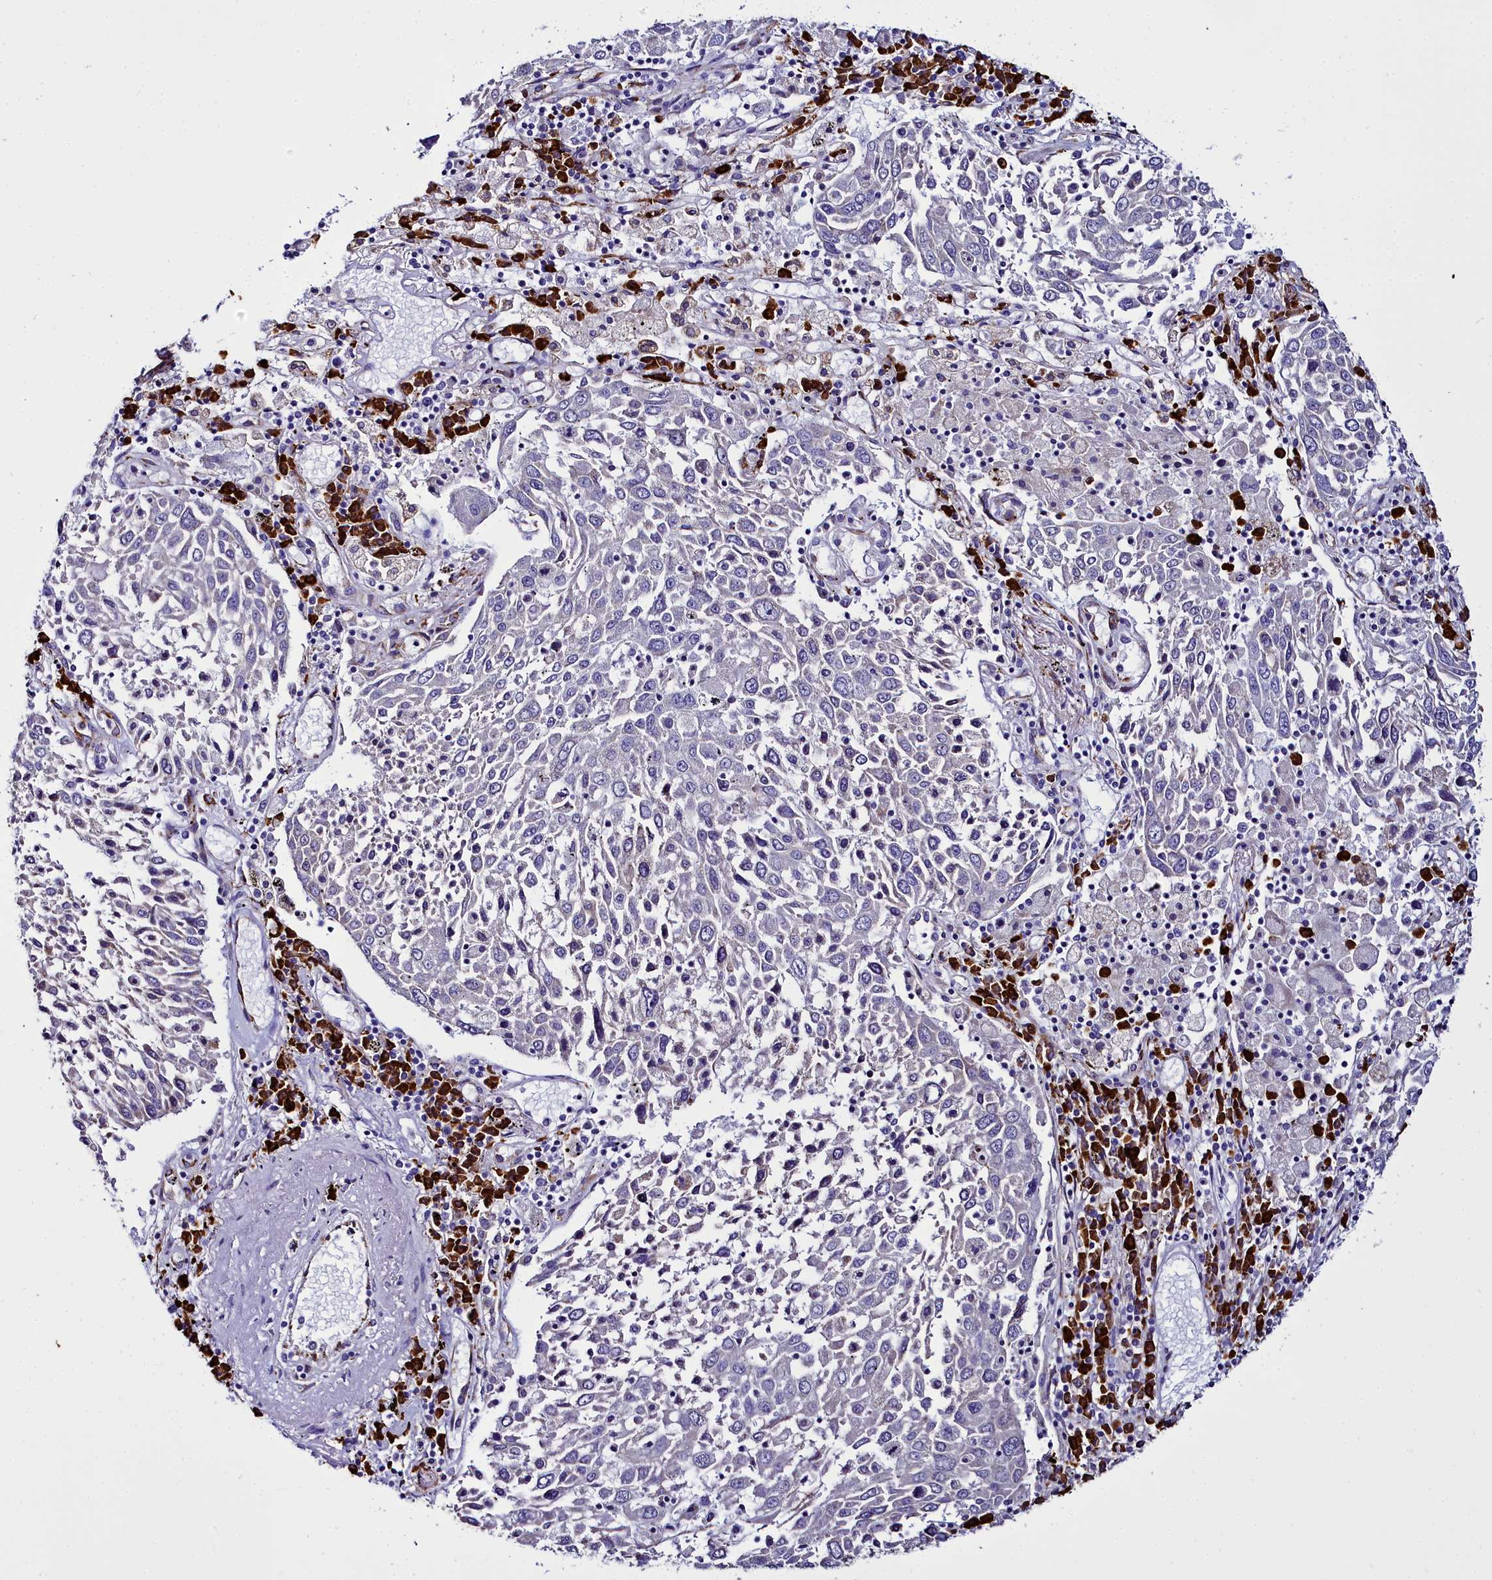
{"staining": {"intensity": "negative", "quantity": "none", "location": "none"}, "tissue": "lung cancer", "cell_type": "Tumor cells", "image_type": "cancer", "snomed": [{"axis": "morphology", "description": "Squamous cell carcinoma, NOS"}, {"axis": "topography", "description": "Lung"}], "caption": "Immunohistochemistry of lung cancer (squamous cell carcinoma) demonstrates no positivity in tumor cells.", "gene": "TXNDC5", "patient": {"sex": "male", "age": 65}}